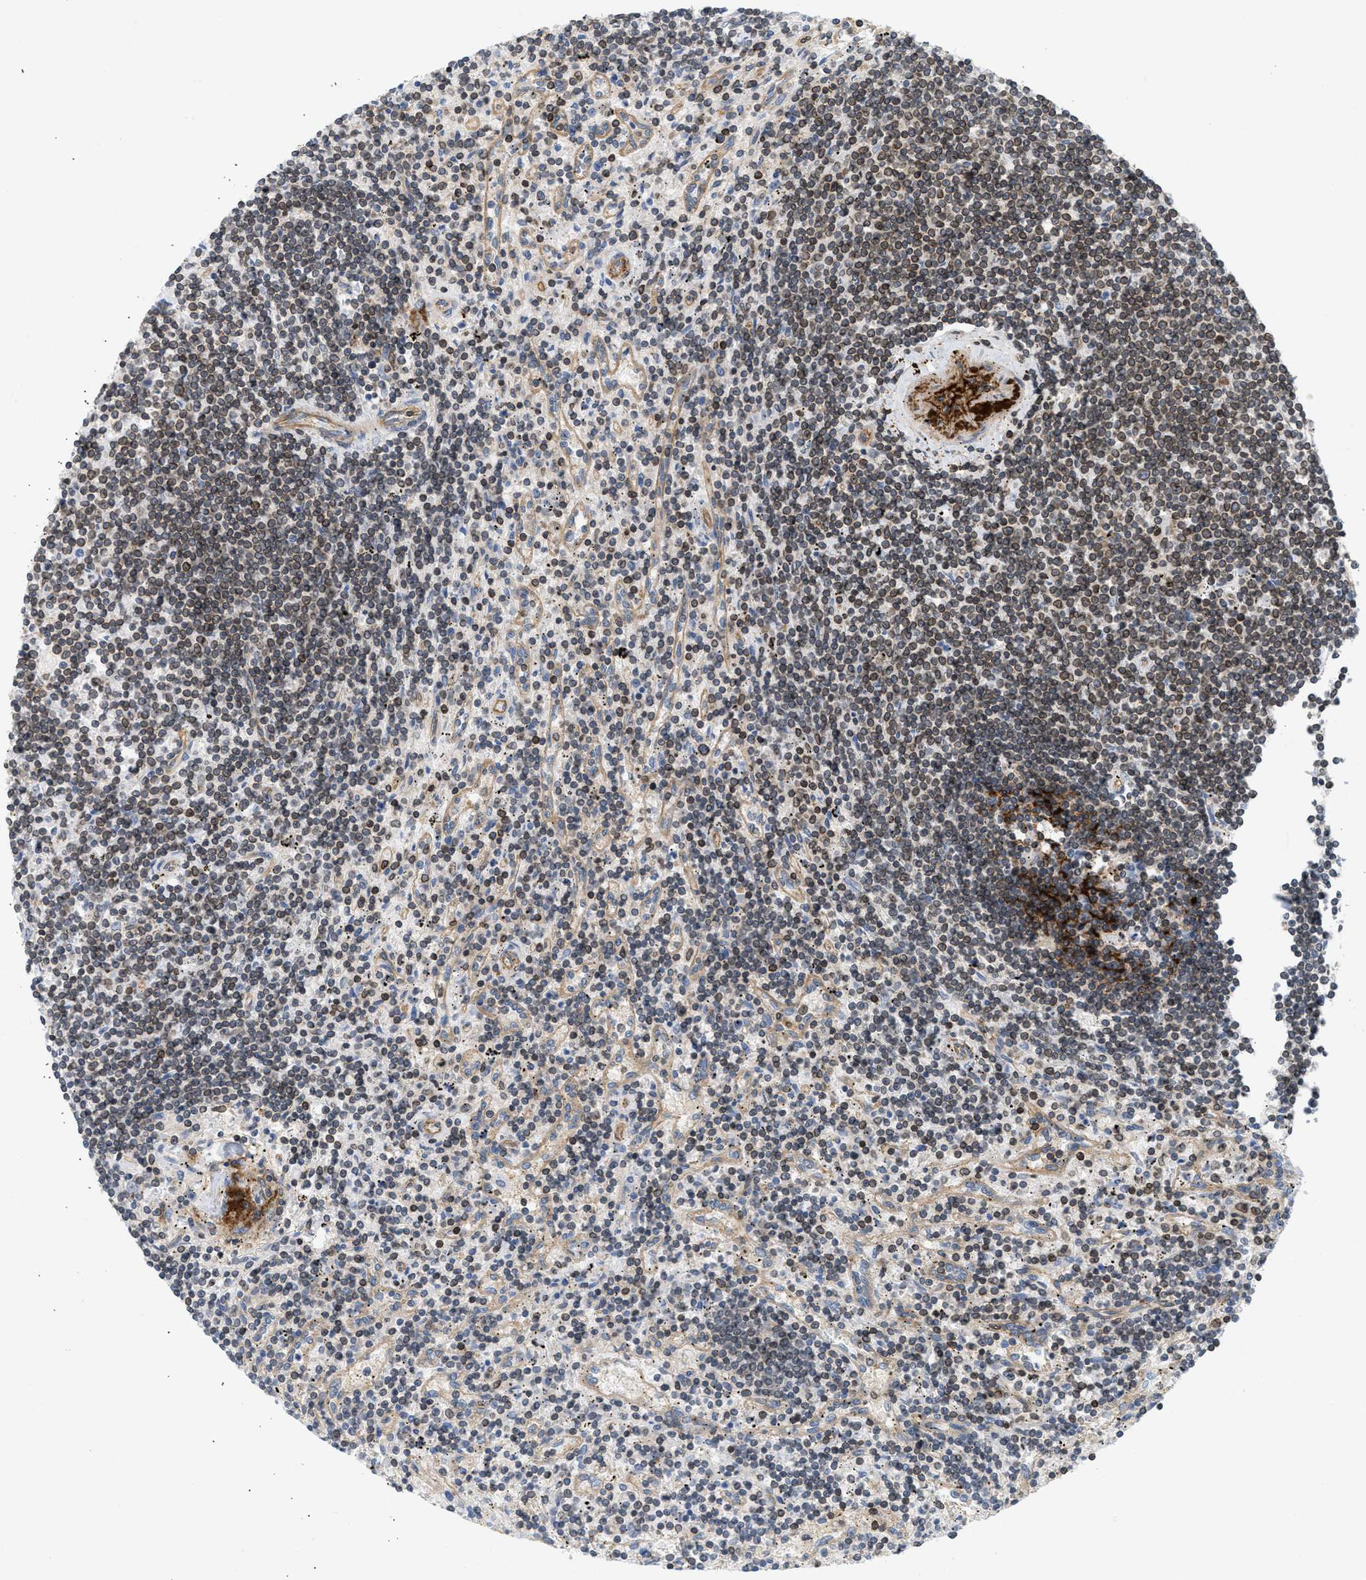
{"staining": {"intensity": "moderate", "quantity": ">75%", "location": "cytoplasmic/membranous,nuclear"}, "tissue": "lymphoma", "cell_type": "Tumor cells", "image_type": "cancer", "snomed": [{"axis": "morphology", "description": "Malignant lymphoma, non-Hodgkin's type, Low grade"}, {"axis": "topography", "description": "Spleen"}], "caption": "Moderate cytoplasmic/membranous and nuclear expression is present in approximately >75% of tumor cells in lymphoma.", "gene": "STRN", "patient": {"sex": "male", "age": 76}}